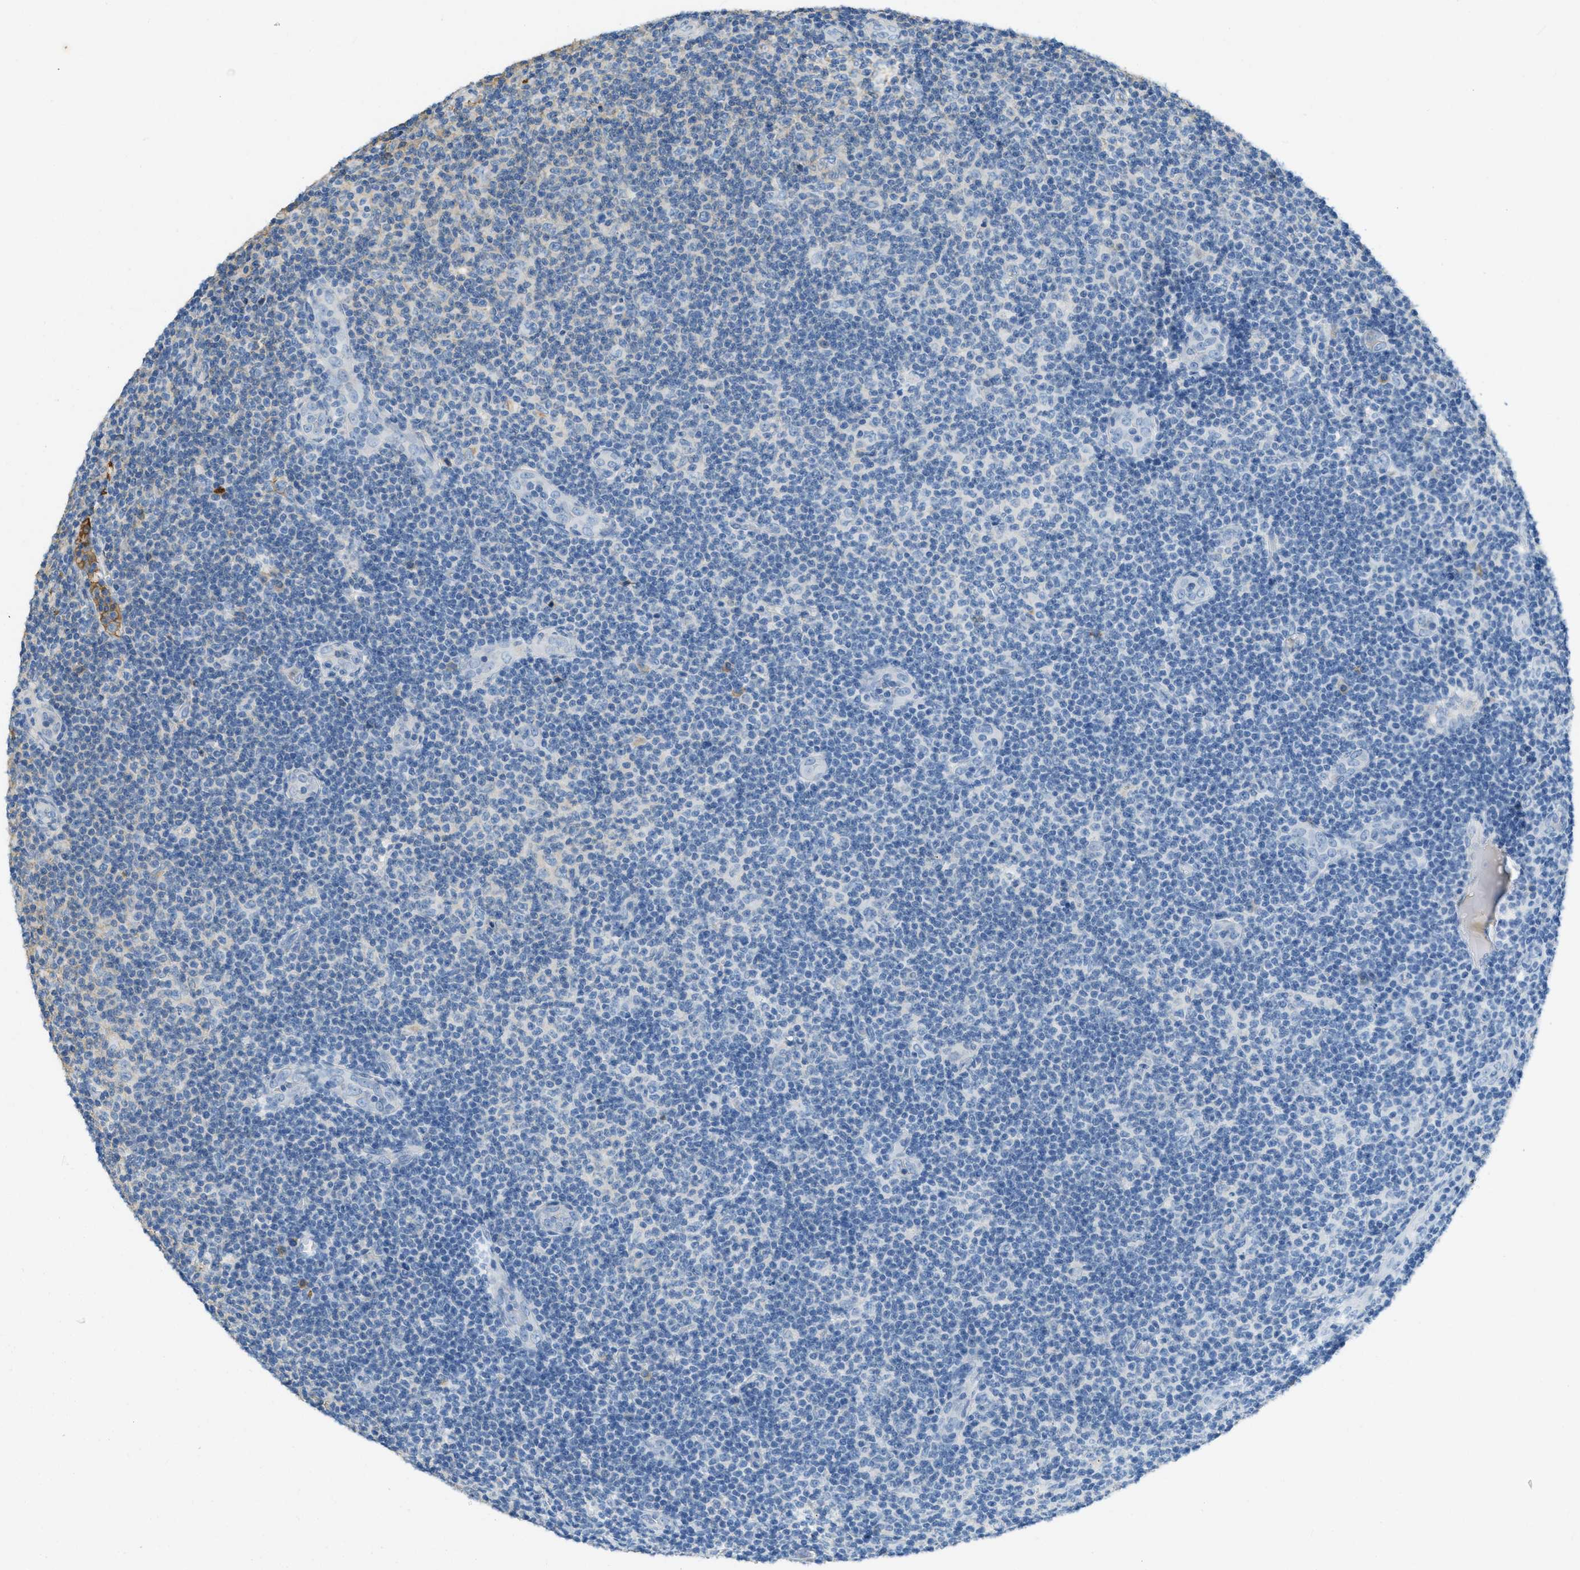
{"staining": {"intensity": "negative", "quantity": "none", "location": "none"}, "tissue": "lymphoma", "cell_type": "Tumor cells", "image_type": "cancer", "snomed": [{"axis": "morphology", "description": "Malignant lymphoma, non-Hodgkin's type, Low grade"}, {"axis": "topography", "description": "Lymph node"}], "caption": "Immunohistochemical staining of human malignant lymphoma, non-Hodgkin's type (low-grade) exhibits no significant expression in tumor cells.", "gene": "PRTN3", "patient": {"sex": "male", "age": 83}}